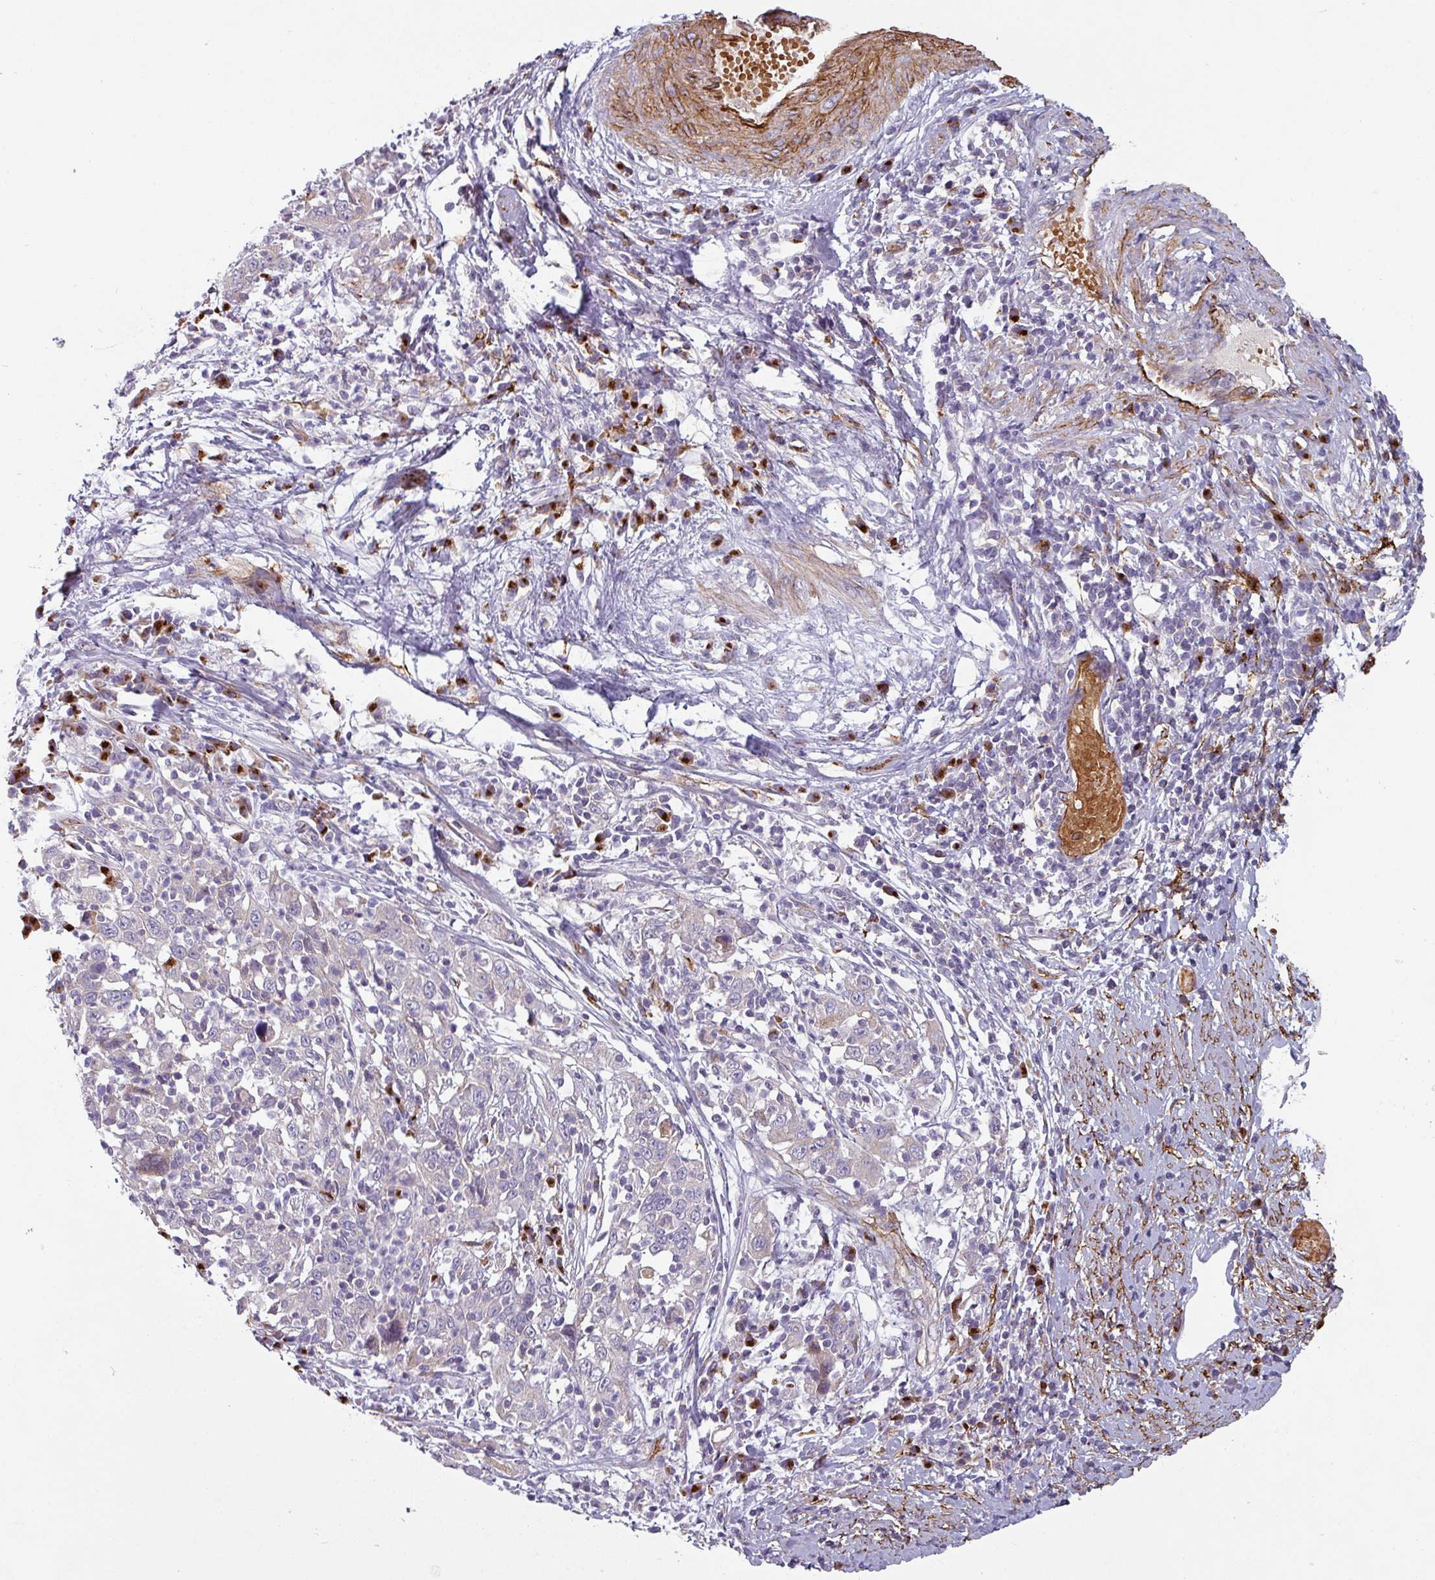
{"staining": {"intensity": "negative", "quantity": "none", "location": "none"}, "tissue": "cervical cancer", "cell_type": "Tumor cells", "image_type": "cancer", "snomed": [{"axis": "morphology", "description": "Squamous cell carcinoma, NOS"}, {"axis": "topography", "description": "Cervix"}], "caption": "There is no significant staining in tumor cells of cervical cancer (squamous cell carcinoma).", "gene": "PRODH2", "patient": {"sex": "female", "age": 46}}